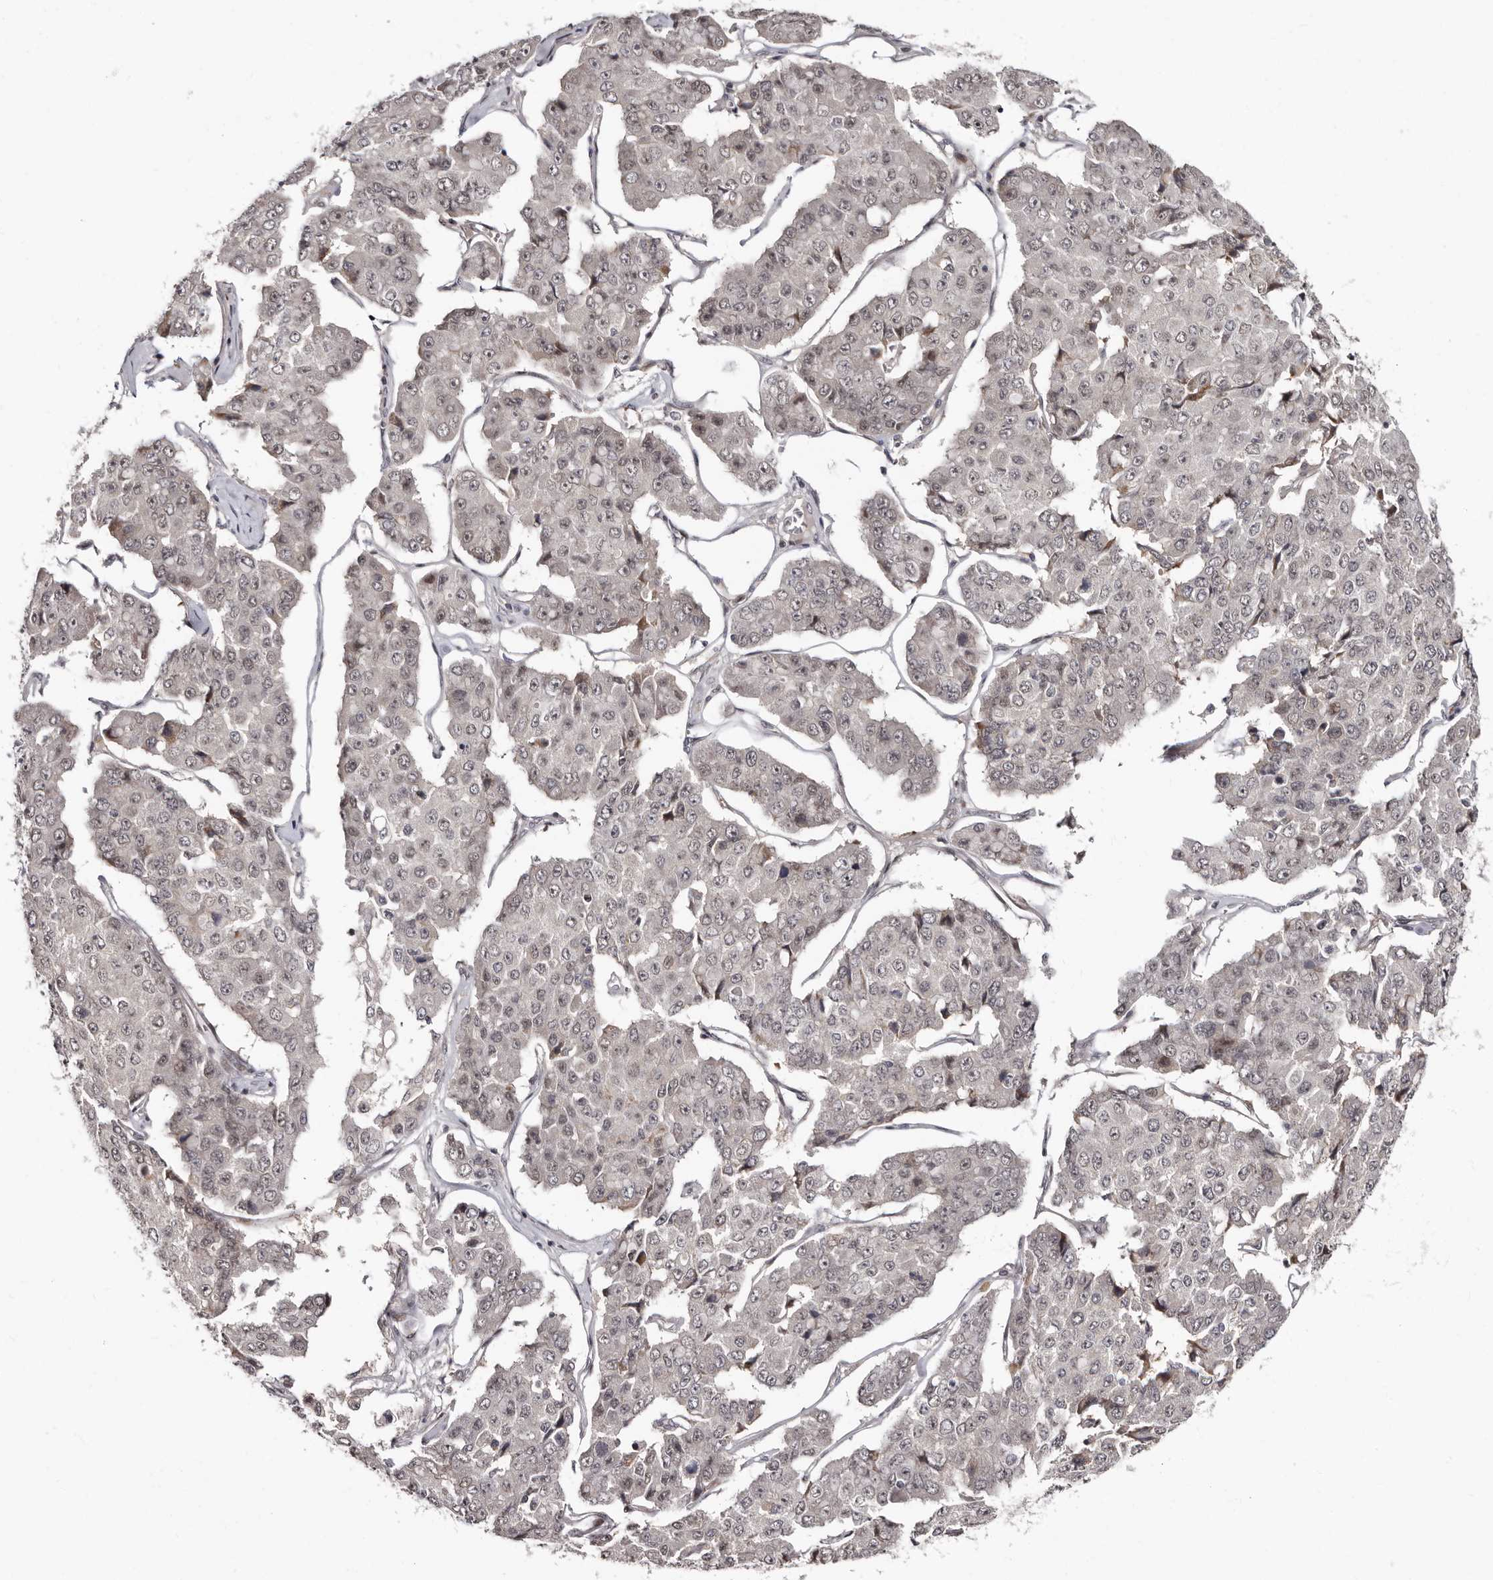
{"staining": {"intensity": "weak", "quantity": ">75%", "location": "nuclear"}, "tissue": "pancreatic cancer", "cell_type": "Tumor cells", "image_type": "cancer", "snomed": [{"axis": "morphology", "description": "Adenocarcinoma, NOS"}, {"axis": "topography", "description": "Pancreas"}], "caption": "Pancreatic adenocarcinoma tissue shows weak nuclear staining in approximately >75% of tumor cells, visualized by immunohistochemistry.", "gene": "PHF20L1", "patient": {"sex": "male", "age": 50}}